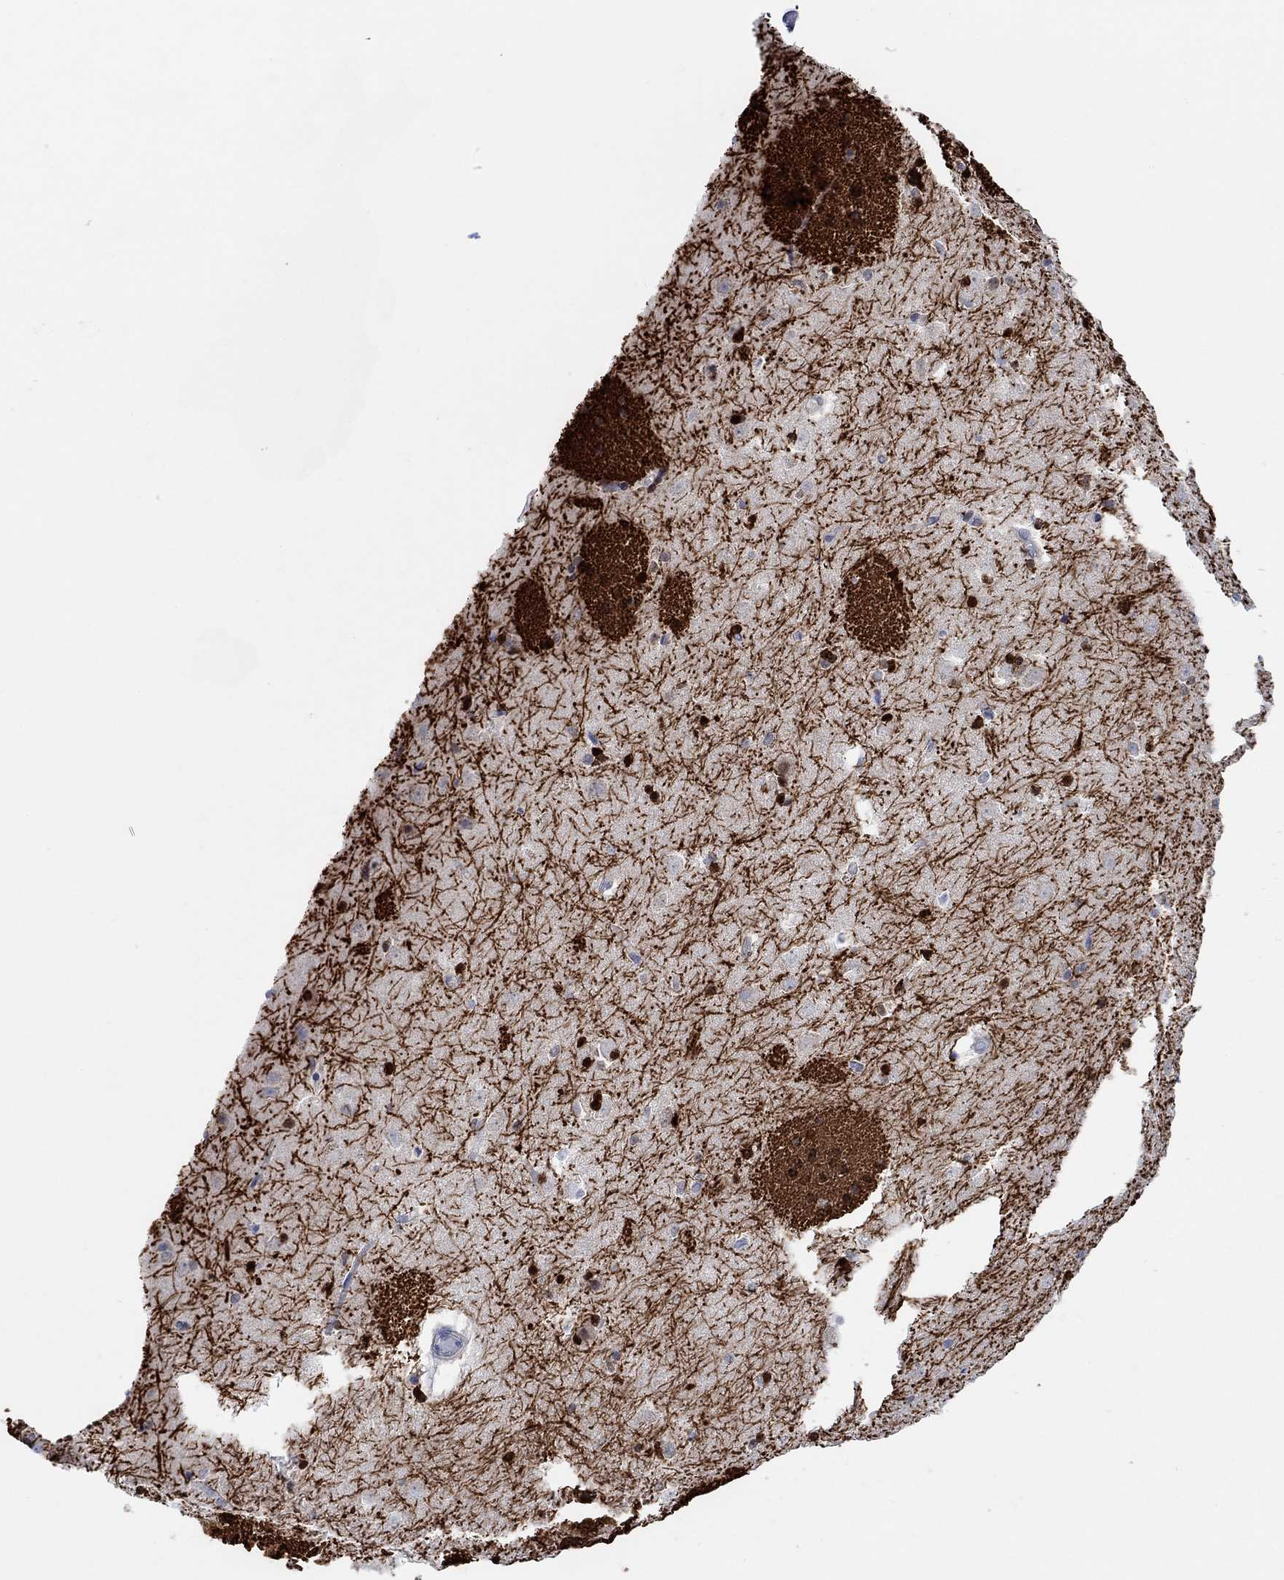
{"staining": {"intensity": "strong", "quantity": "25%-75%", "location": "nuclear"}, "tissue": "caudate", "cell_type": "Glial cells", "image_type": "normal", "snomed": [{"axis": "morphology", "description": "Normal tissue, NOS"}, {"axis": "topography", "description": "Lateral ventricle wall"}], "caption": "Immunohistochemistry of normal caudate shows high levels of strong nuclear staining in about 25%-75% of glial cells.", "gene": "RIMS1", "patient": {"sex": "male", "age": 51}}